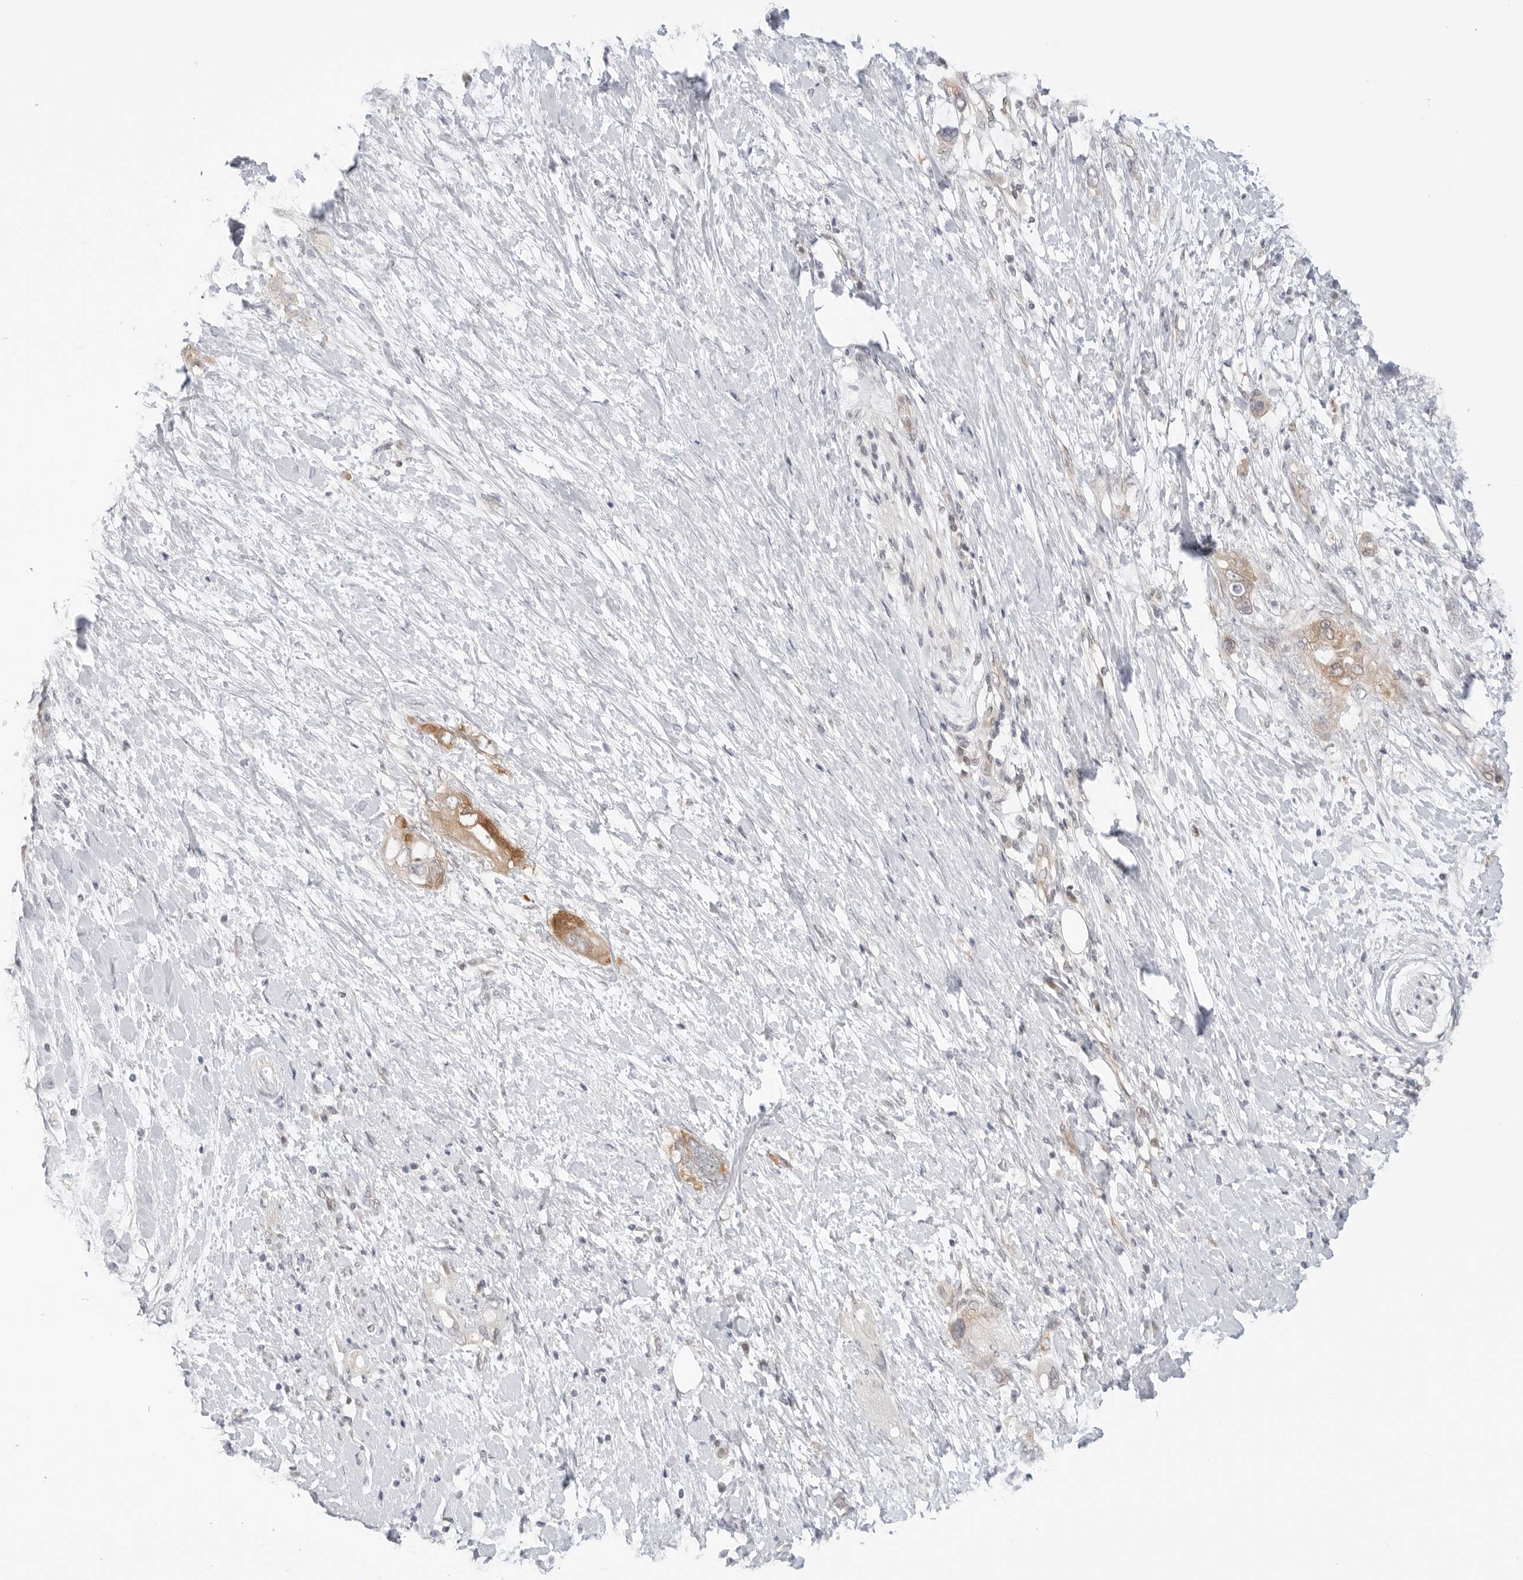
{"staining": {"intensity": "moderate", "quantity": "25%-75%", "location": "cytoplasmic/membranous"}, "tissue": "pancreatic cancer", "cell_type": "Tumor cells", "image_type": "cancer", "snomed": [{"axis": "morphology", "description": "Adenocarcinoma, NOS"}, {"axis": "topography", "description": "Pancreas"}], "caption": "Tumor cells exhibit moderate cytoplasmic/membranous expression in approximately 25%-75% of cells in pancreatic cancer.", "gene": "NUDC", "patient": {"sex": "female", "age": 56}}